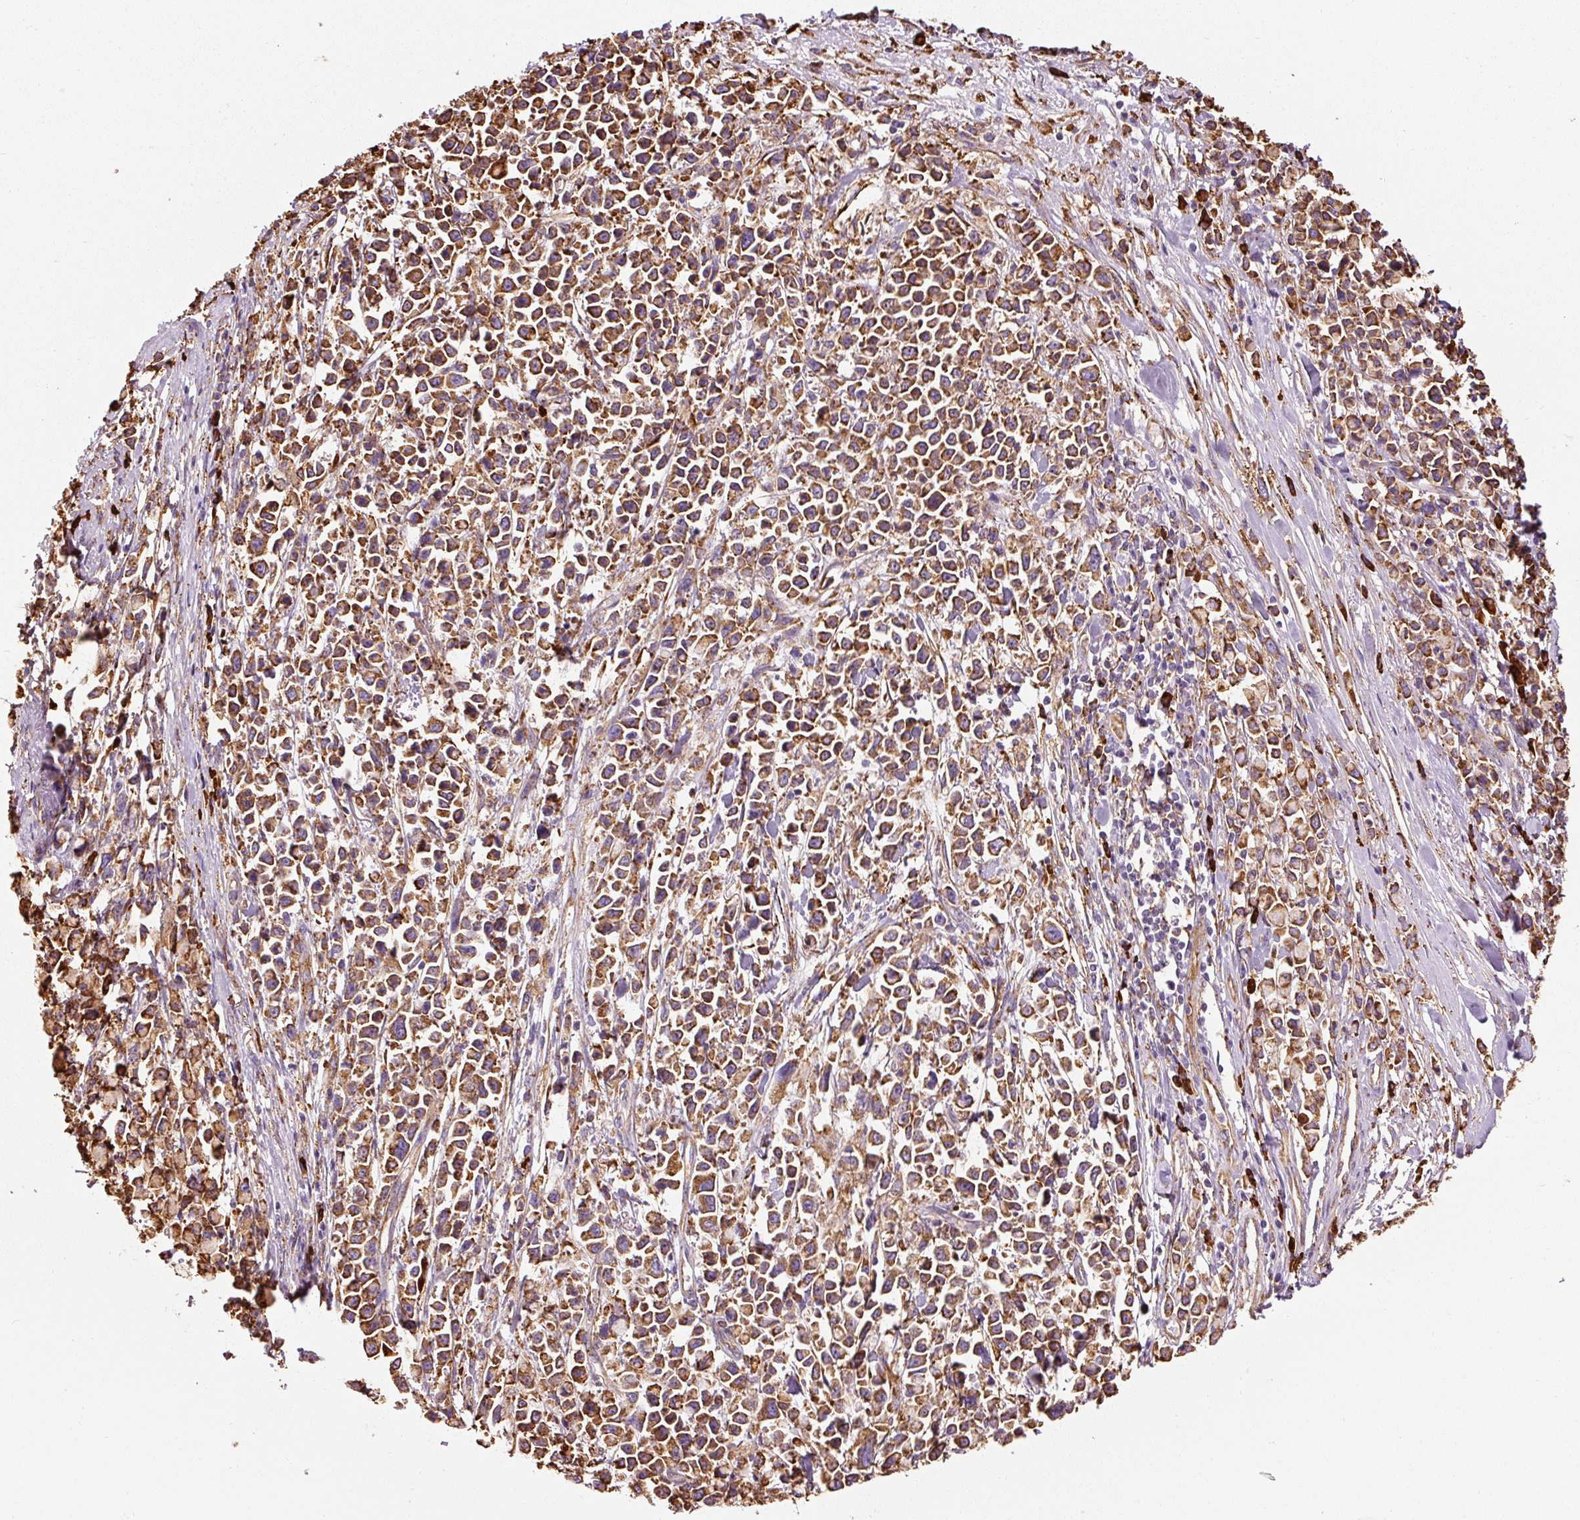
{"staining": {"intensity": "strong", "quantity": ">75%", "location": "cytoplasmic/membranous"}, "tissue": "stomach cancer", "cell_type": "Tumor cells", "image_type": "cancer", "snomed": [{"axis": "morphology", "description": "Adenocarcinoma, NOS"}, {"axis": "topography", "description": "Stomach"}], "caption": "This is an image of immunohistochemistry staining of stomach cancer, which shows strong positivity in the cytoplasmic/membranous of tumor cells.", "gene": "KLC1", "patient": {"sex": "female", "age": 81}}